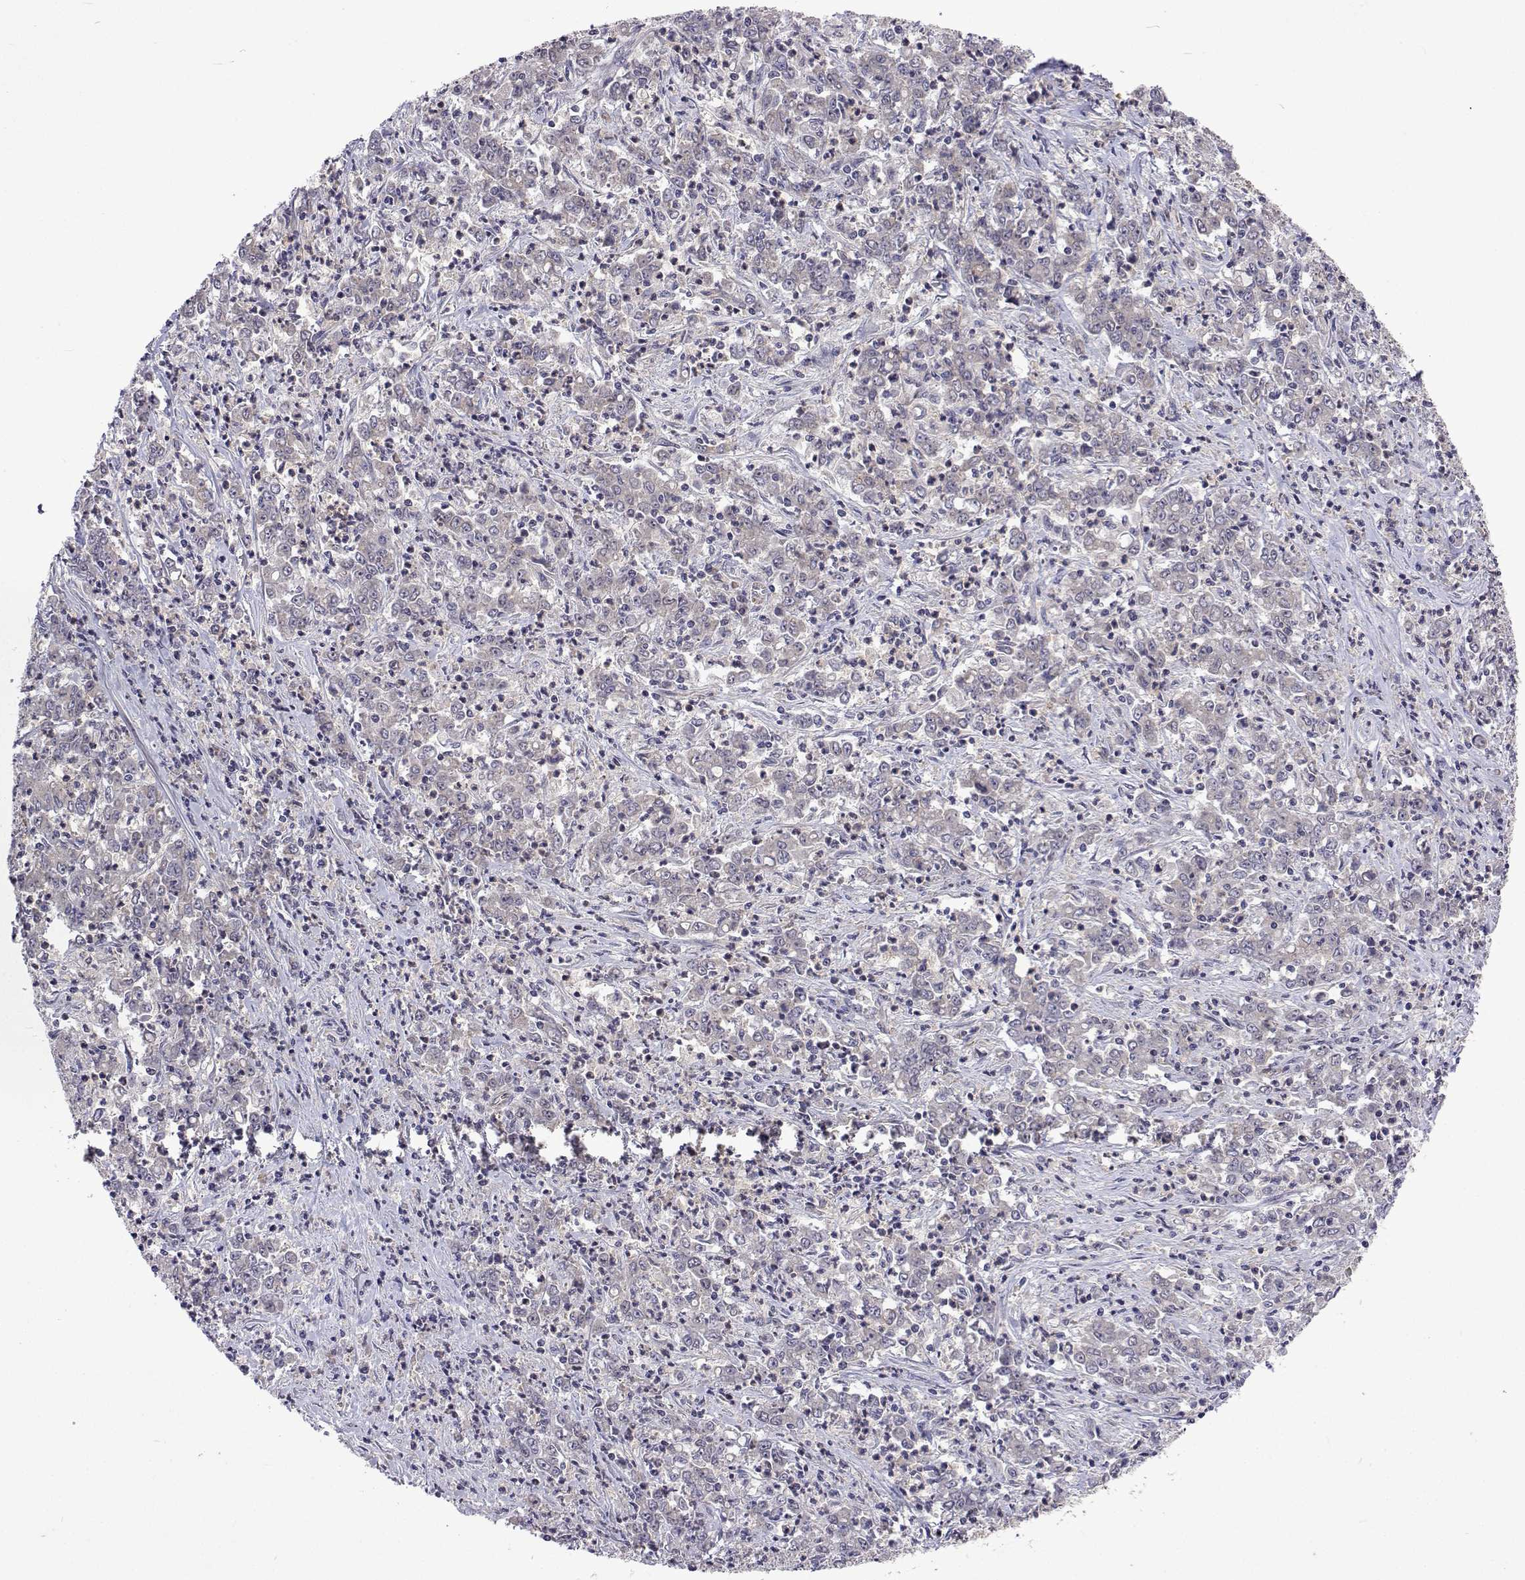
{"staining": {"intensity": "negative", "quantity": "none", "location": "none"}, "tissue": "stomach cancer", "cell_type": "Tumor cells", "image_type": "cancer", "snomed": [{"axis": "morphology", "description": "Adenocarcinoma, NOS"}, {"axis": "topography", "description": "Stomach, lower"}], "caption": "Tumor cells are negative for brown protein staining in stomach adenocarcinoma.", "gene": "DHTKD1", "patient": {"sex": "female", "age": 71}}